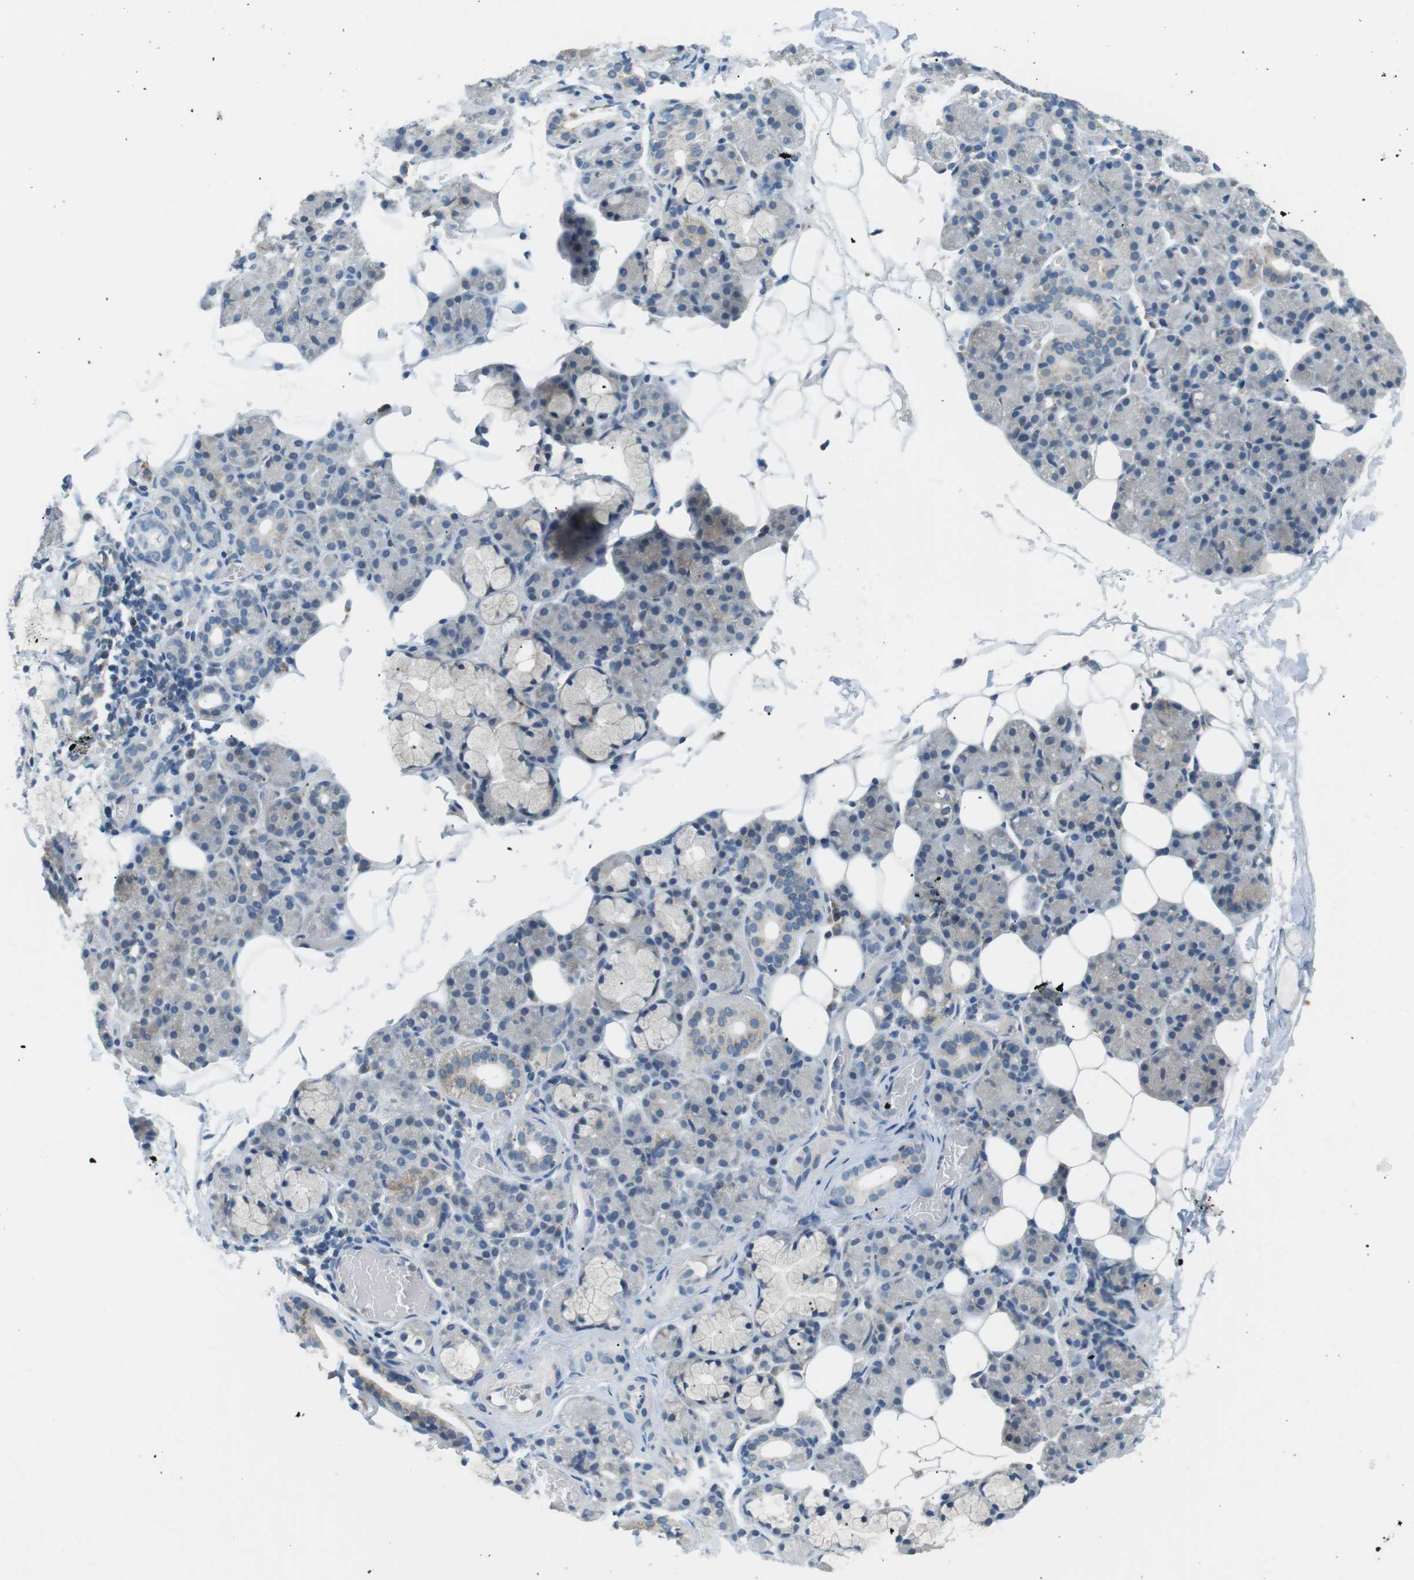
{"staining": {"intensity": "weak", "quantity": "<25%", "location": "cytoplasmic/membranous"}, "tissue": "salivary gland", "cell_type": "Glandular cells", "image_type": "normal", "snomed": [{"axis": "morphology", "description": "Normal tissue, NOS"}, {"axis": "topography", "description": "Salivary gland"}], "caption": "Salivary gland stained for a protein using immunohistochemistry (IHC) demonstrates no positivity glandular cells.", "gene": "BACE1", "patient": {"sex": "male", "age": 63}}